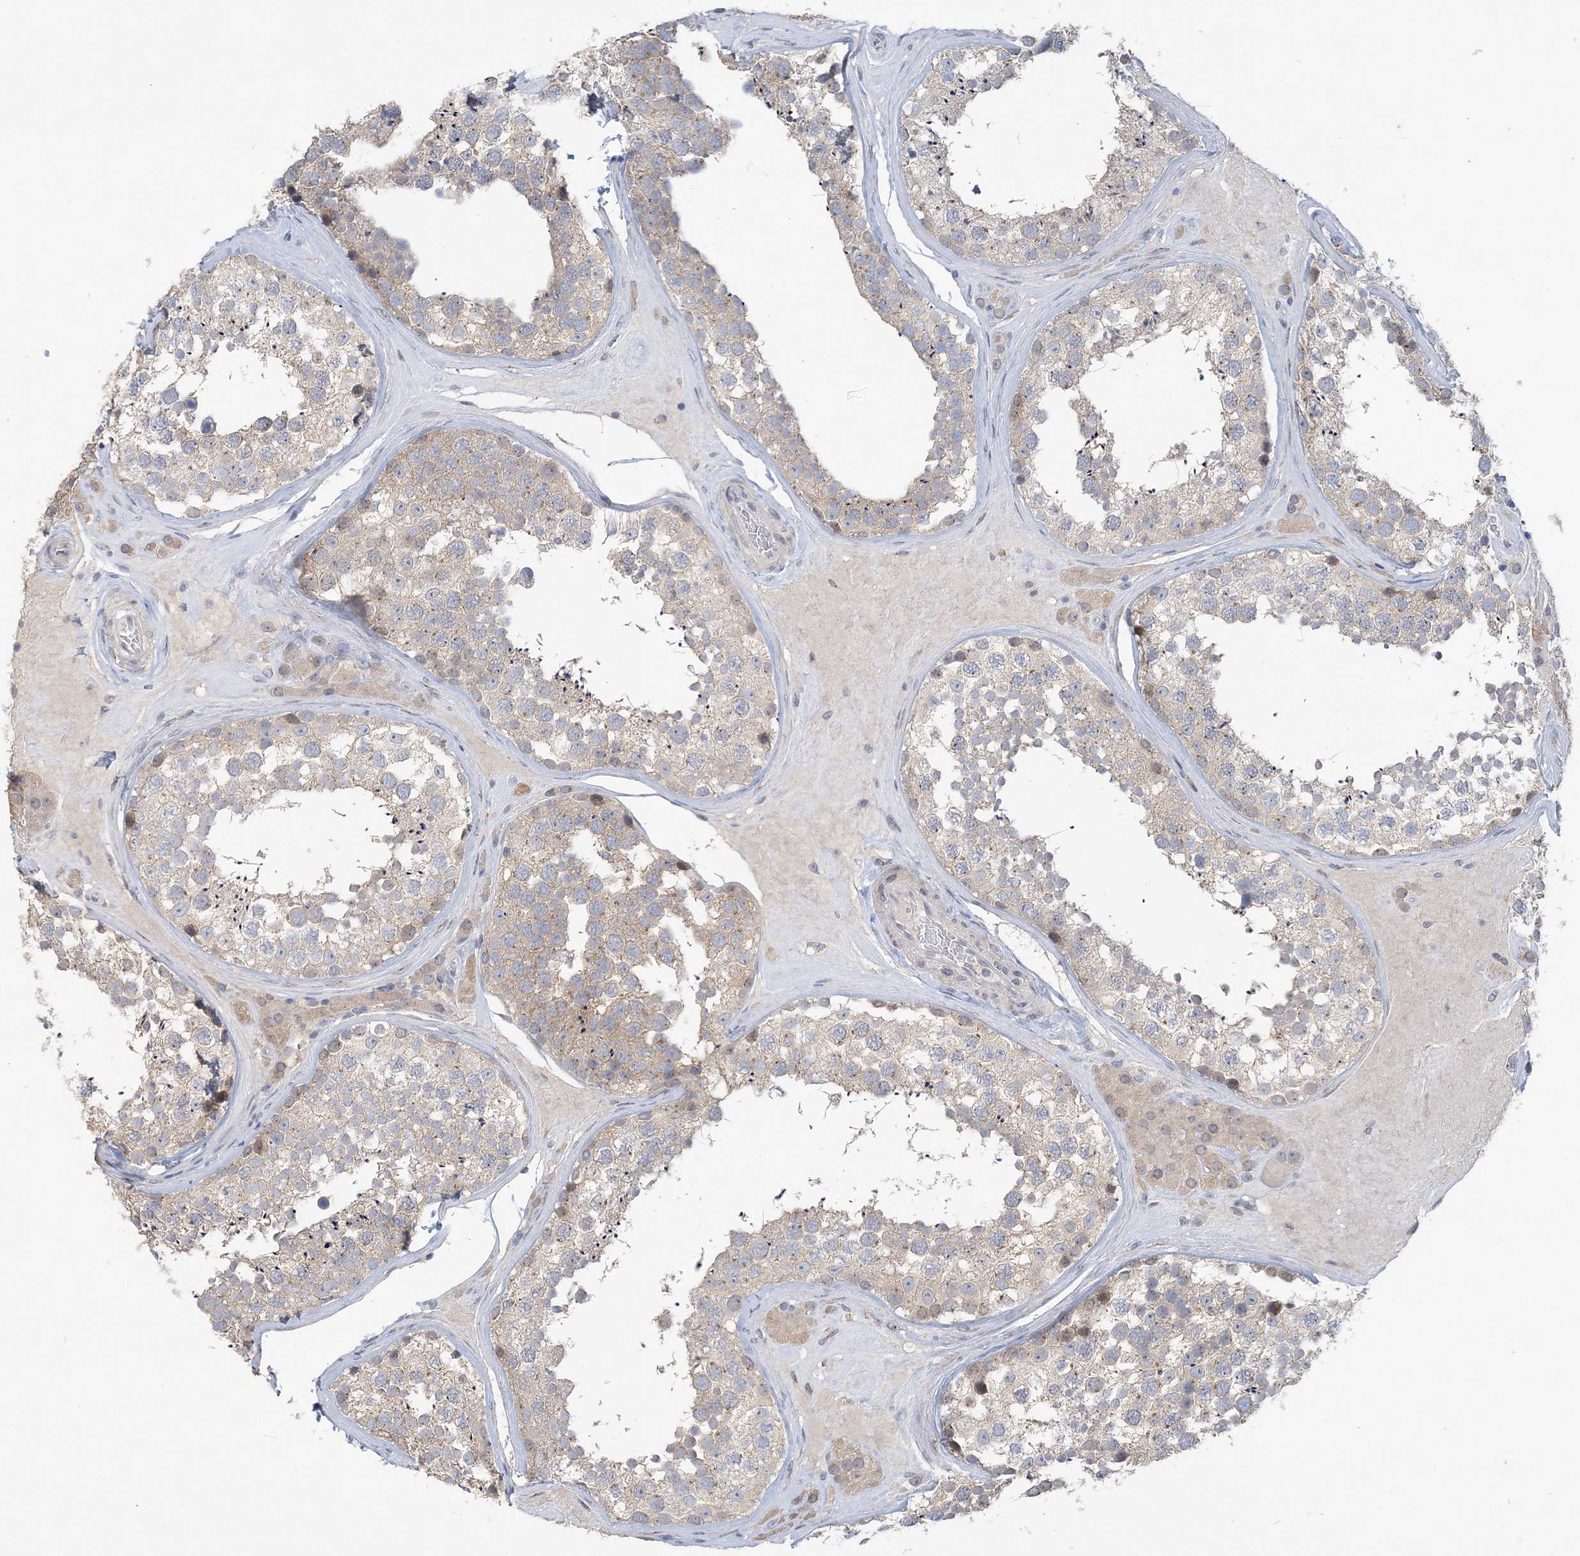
{"staining": {"intensity": "weak", "quantity": "<25%", "location": "cytoplasmic/membranous"}, "tissue": "testis", "cell_type": "Cells in seminiferous ducts", "image_type": "normal", "snomed": [{"axis": "morphology", "description": "Normal tissue, NOS"}, {"axis": "topography", "description": "Testis"}], "caption": "Protein analysis of normal testis demonstrates no significant staining in cells in seminiferous ducts.", "gene": "ANKRD35", "patient": {"sex": "male", "age": 46}}